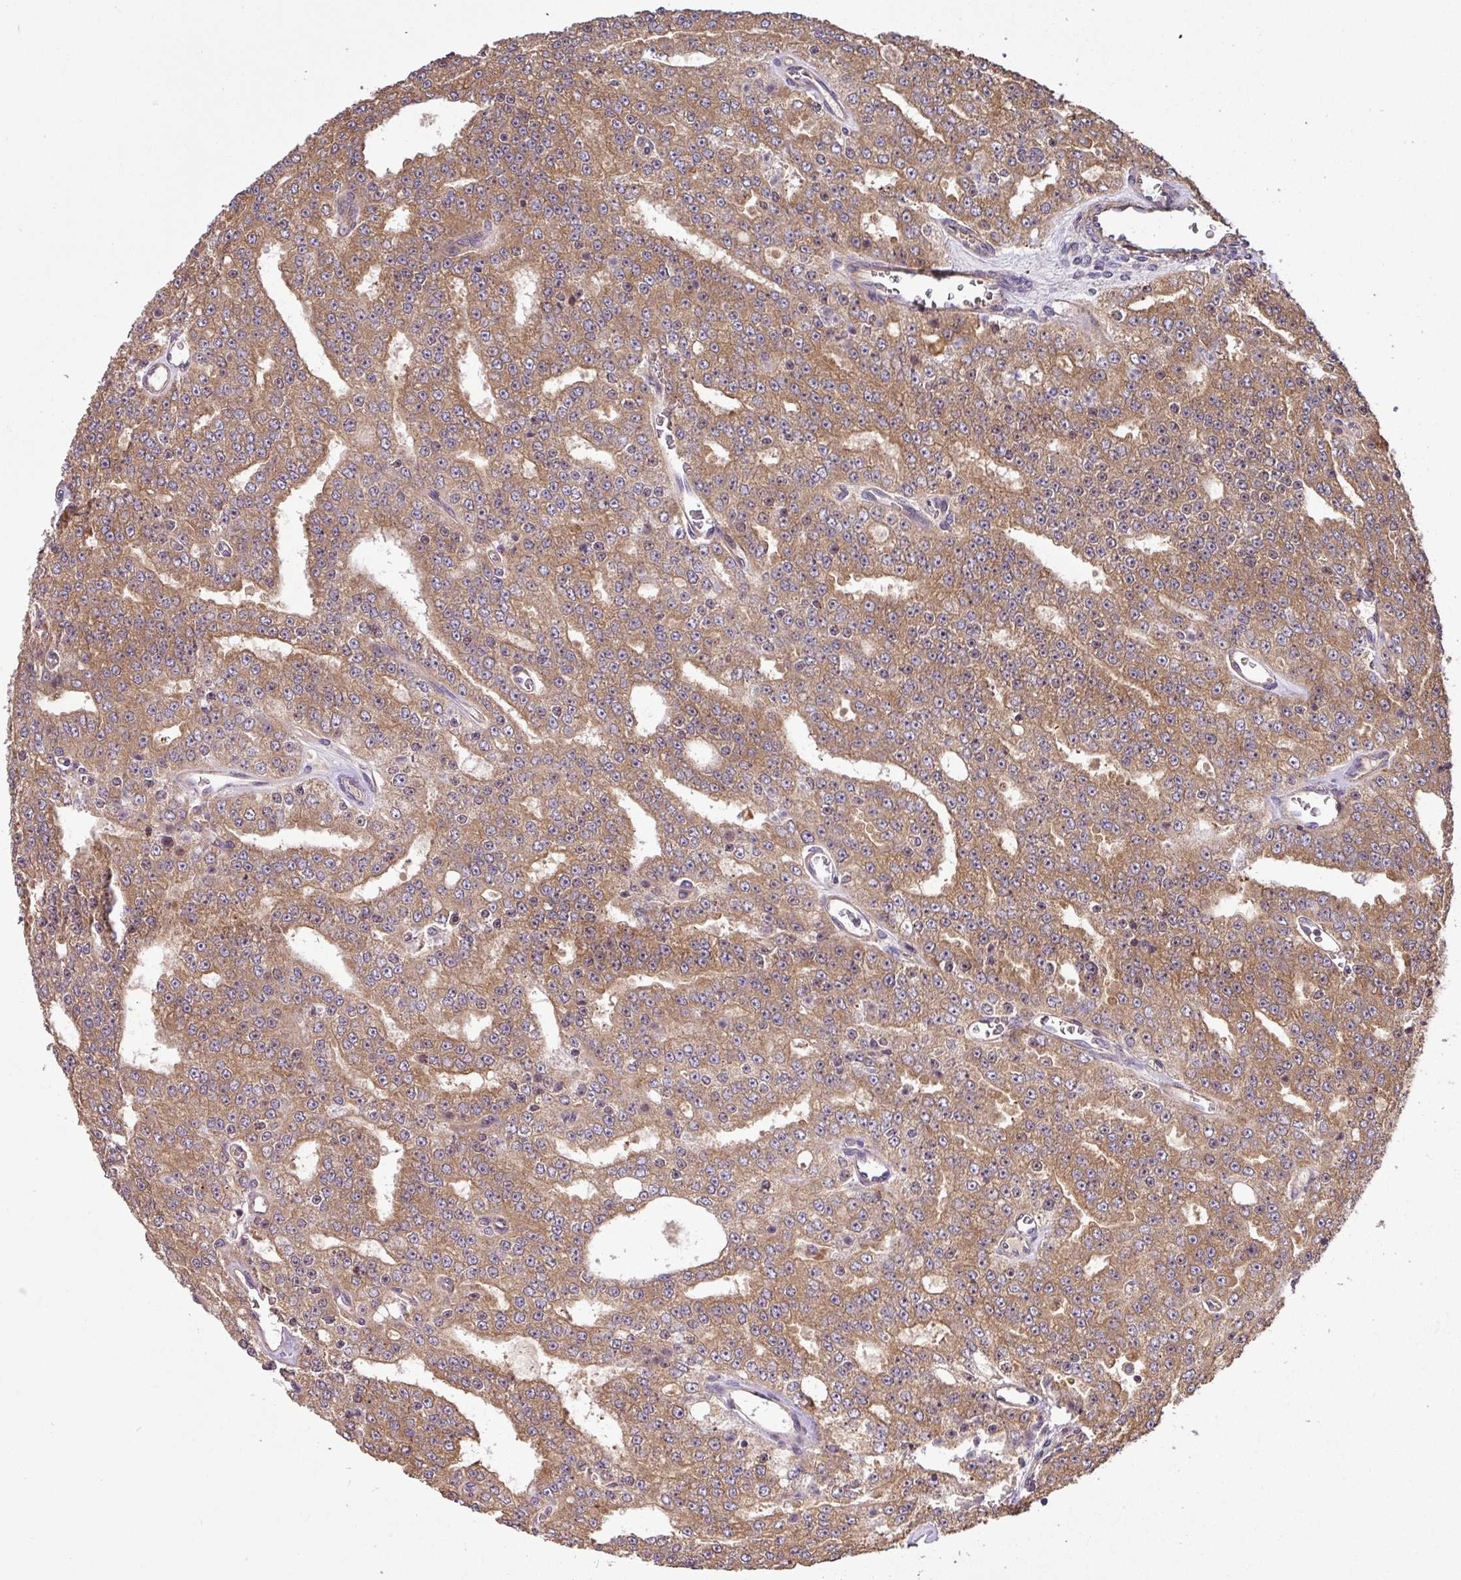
{"staining": {"intensity": "moderate", "quantity": ">75%", "location": "cytoplasmic/membranous"}, "tissue": "prostate cancer", "cell_type": "Tumor cells", "image_type": "cancer", "snomed": [{"axis": "morphology", "description": "Adenocarcinoma, High grade"}, {"axis": "topography", "description": "Prostate"}], "caption": "IHC (DAB (3,3'-diaminobenzidine)) staining of prostate adenocarcinoma (high-grade) exhibits moderate cytoplasmic/membranous protein expression in about >75% of tumor cells.", "gene": "GSPT1", "patient": {"sex": "male", "age": 63}}